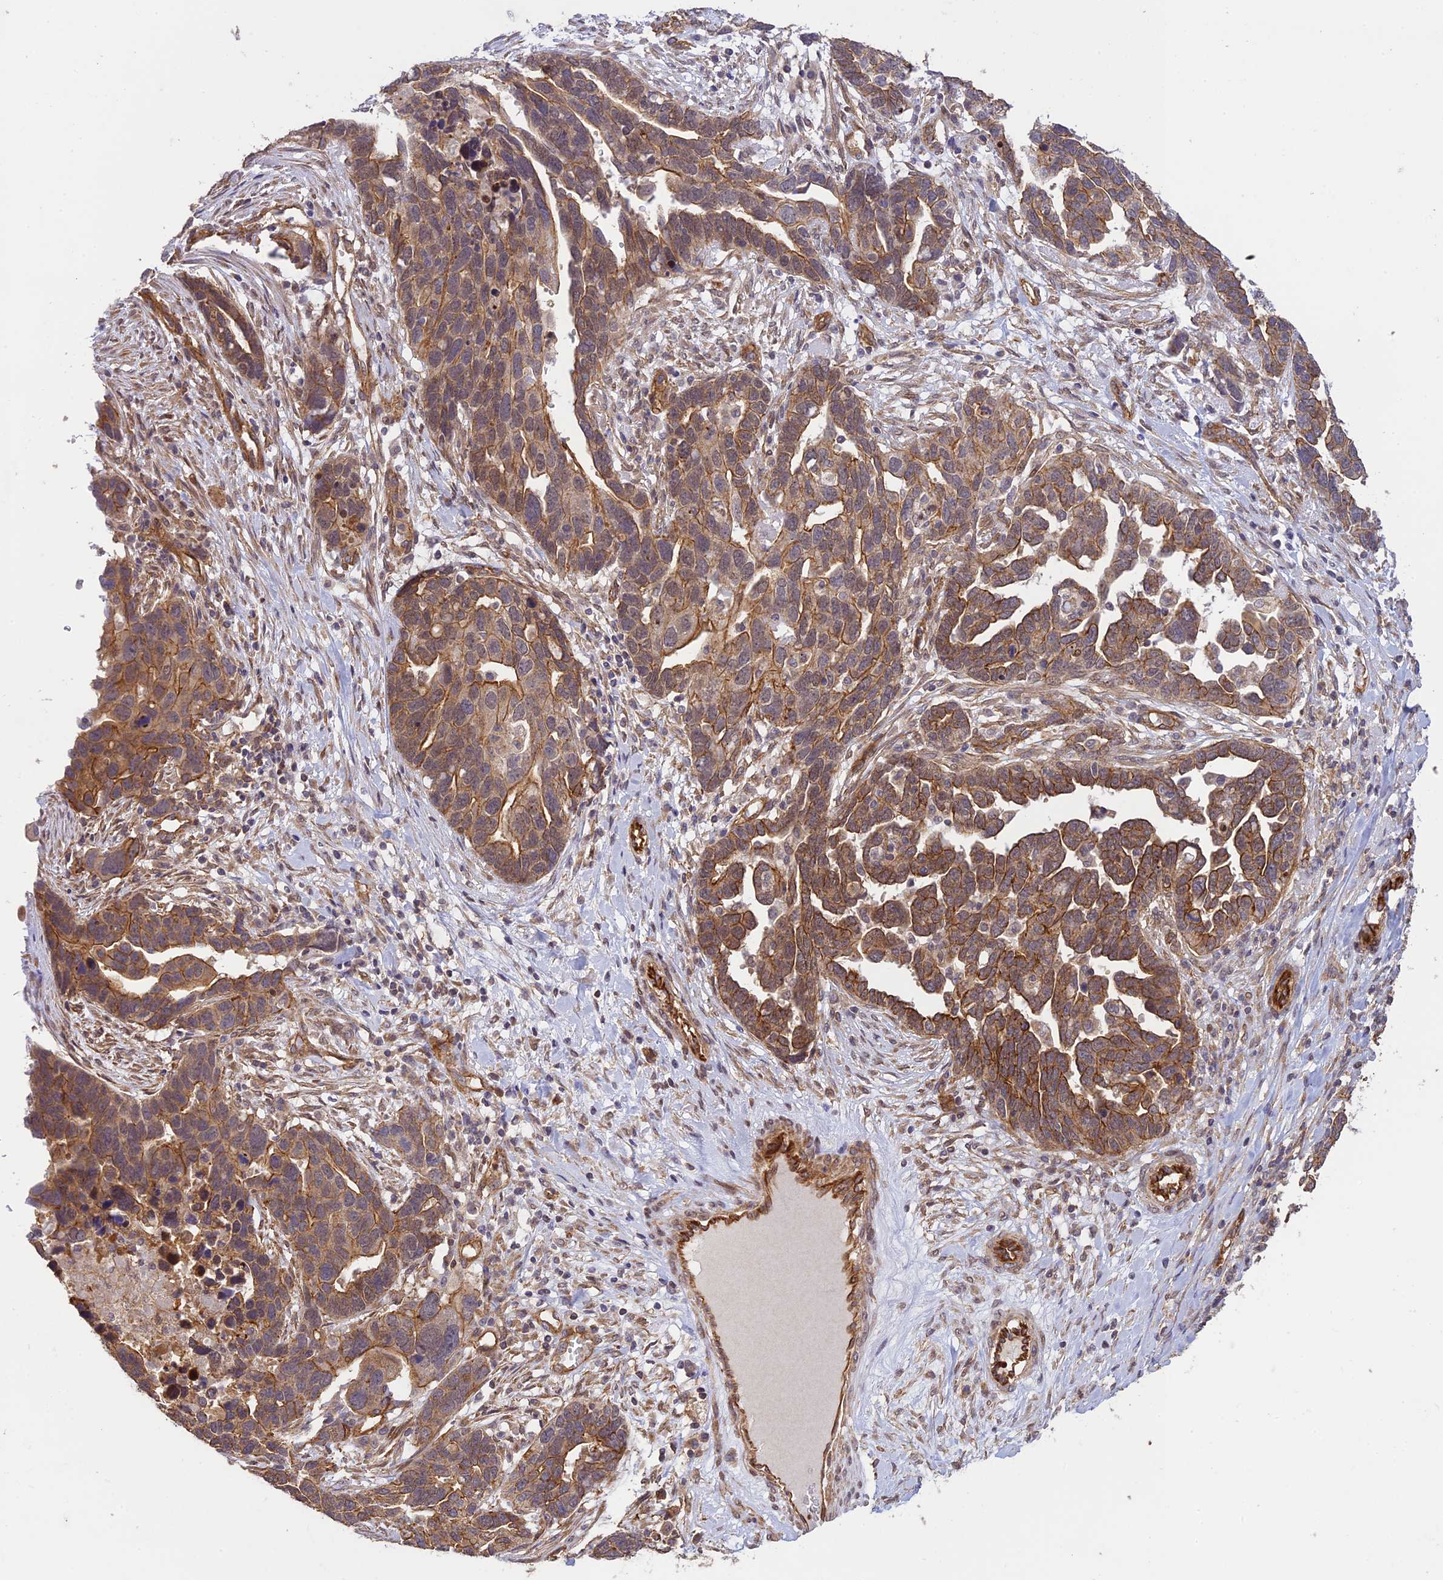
{"staining": {"intensity": "moderate", "quantity": ">75%", "location": "cytoplasmic/membranous"}, "tissue": "ovarian cancer", "cell_type": "Tumor cells", "image_type": "cancer", "snomed": [{"axis": "morphology", "description": "Cystadenocarcinoma, serous, NOS"}, {"axis": "topography", "description": "Ovary"}], "caption": "A brown stain labels moderate cytoplasmic/membranous positivity of a protein in human ovarian serous cystadenocarcinoma tumor cells.", "gene": "HOMER2", "patient": {"sex": "female", "age": 54}}